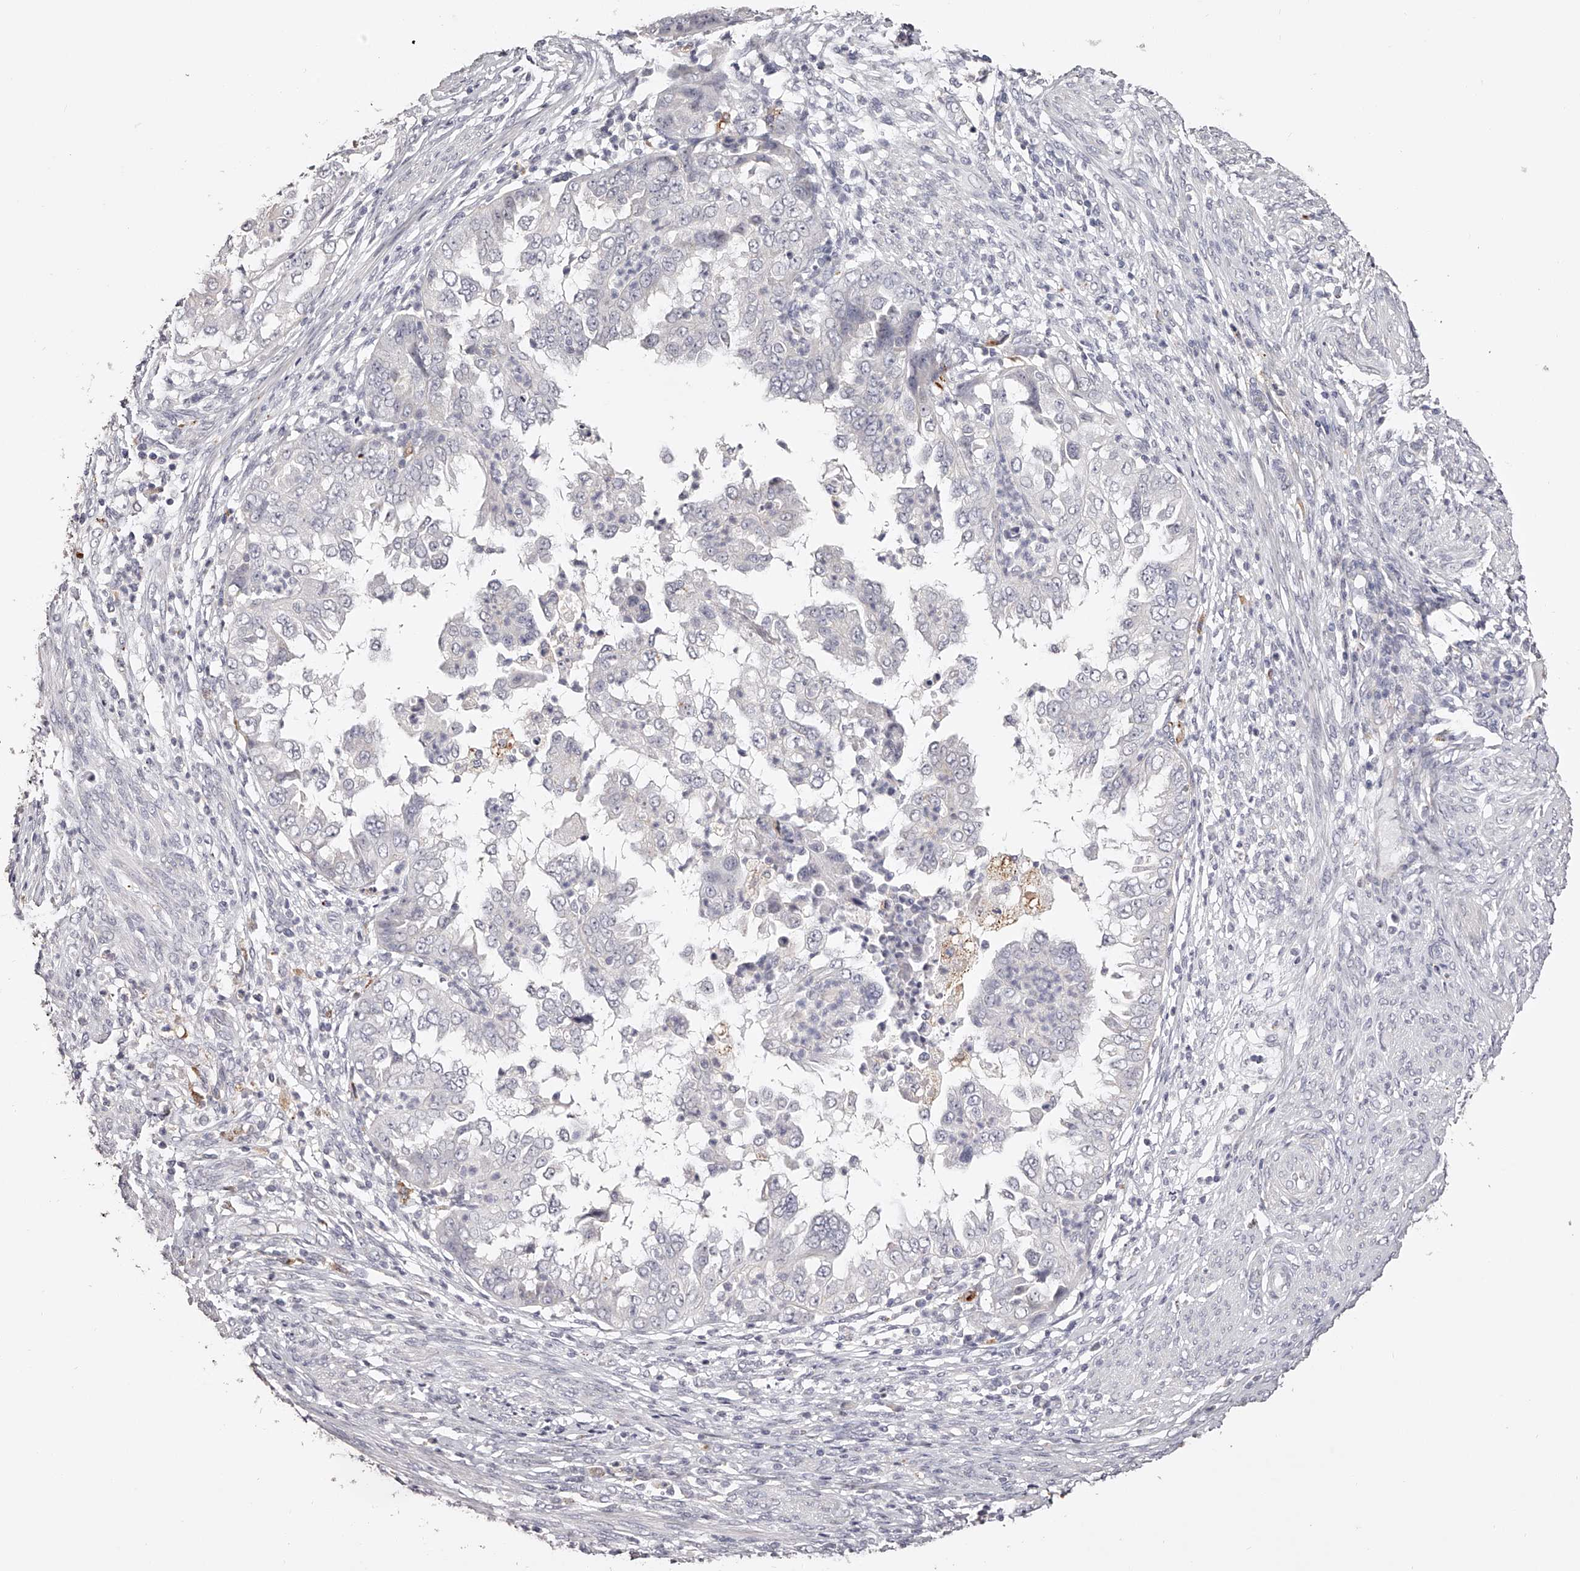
{"staining": {"intensity": "negative", "quantity": "none", "location": "none"}, "tissue": "endometrial cancer", "cell_type": "Tumor cells", "image_type": "cancer", "snomed": [{"axis": "morphology", "description": "Adenocarcinoma, NOS"}, {"axis": "topography", "description": "Endometrium"}], "caption": "Immunohistochemistry photomicrograph of neoplastic tissue: human endometrial cancer stained with DAB (3,3'-diaminobenzidine) reveals no significant protein staining in tumor cells. (Immunohistochemistry (ihc), brightfield microscopy, high magnification).", "gene": "SLC35D3", "patient": {"sex": "female", "age": 85}}